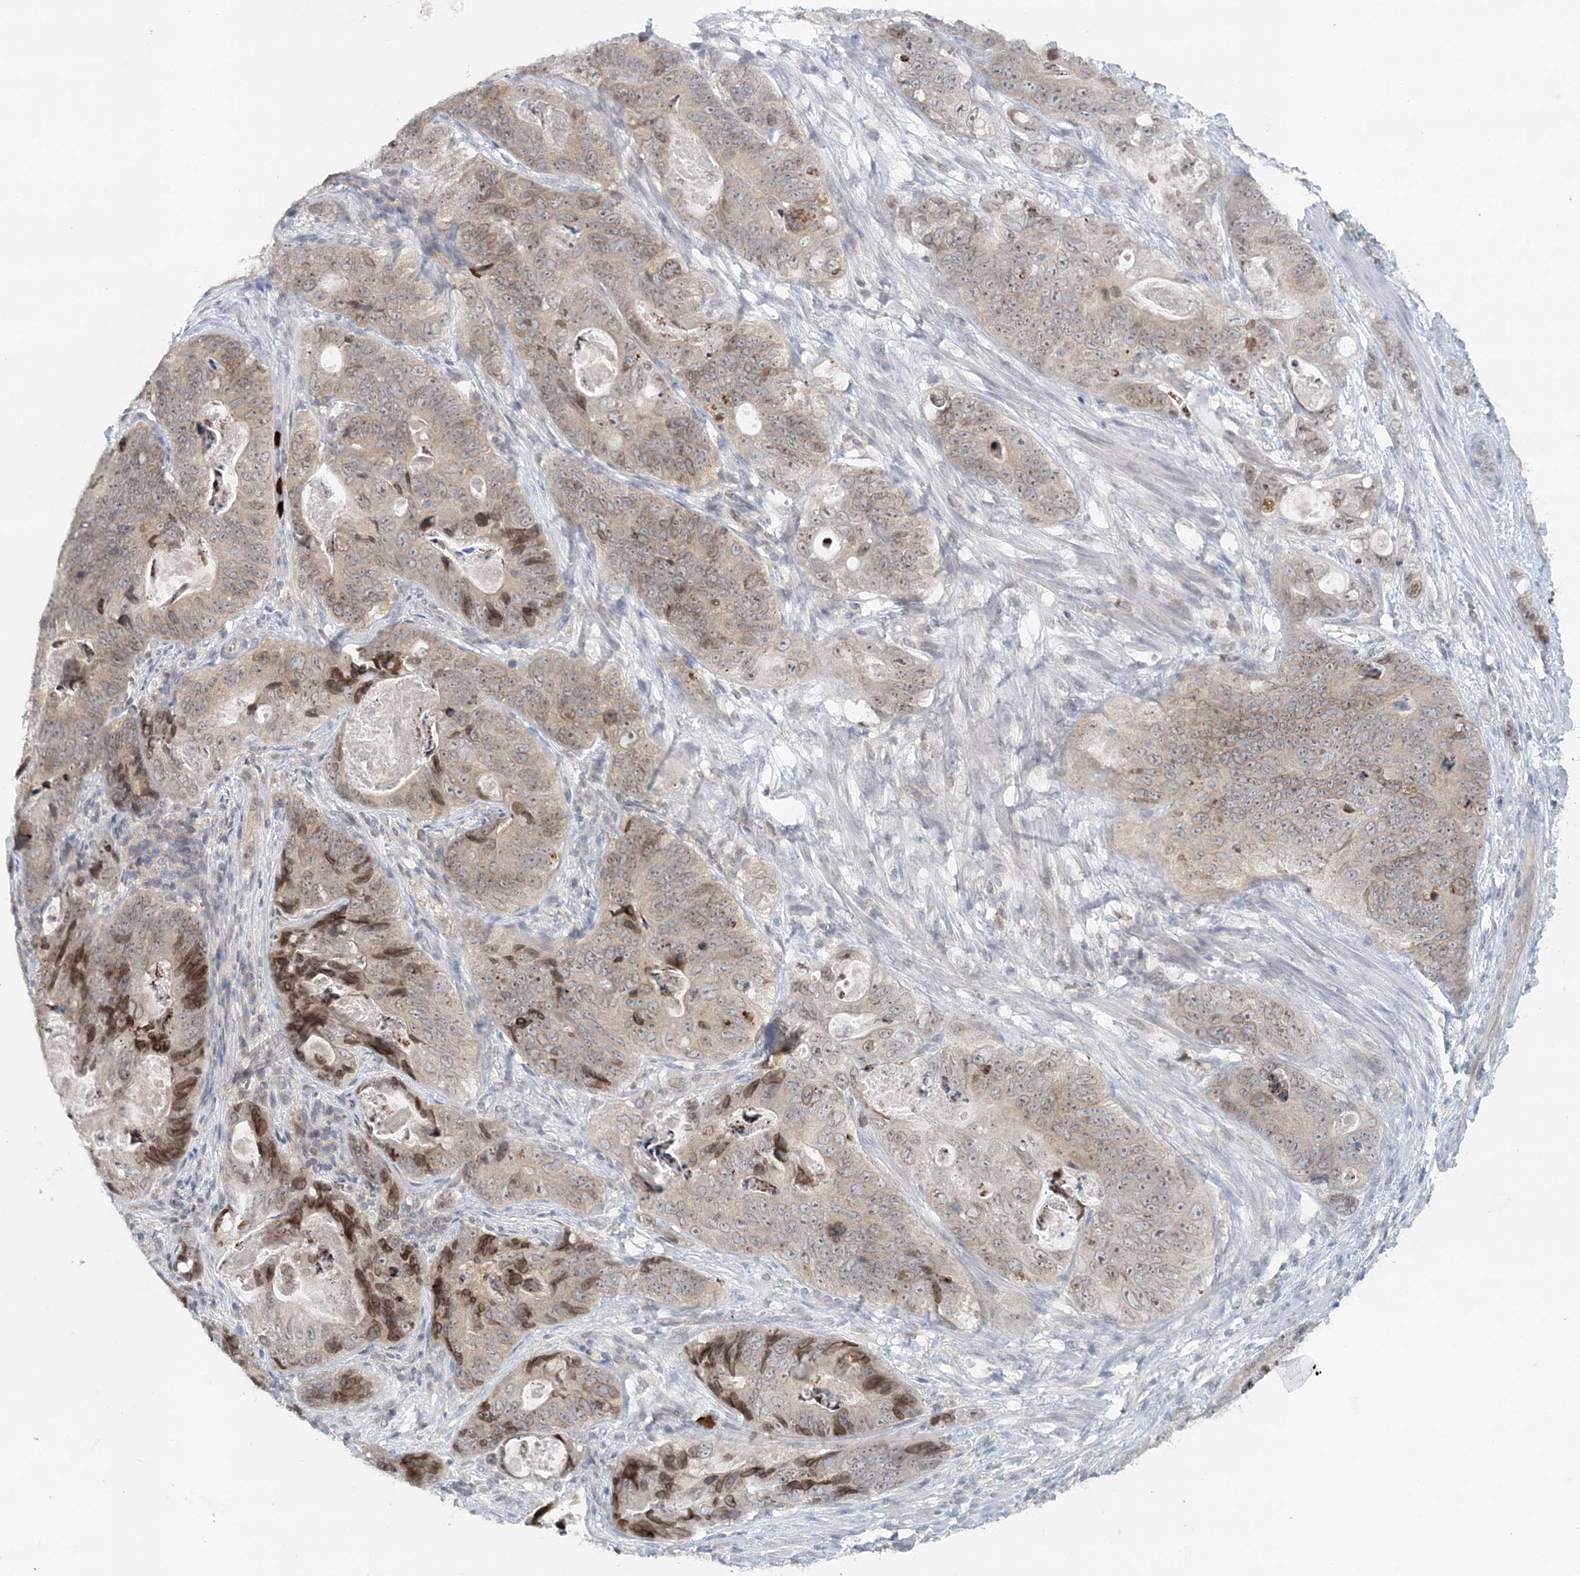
{"staining": {"intensity": "weak", "quantity": "<25%", "location": "cytoplasmic/membranous"}, "tissue": "stomach cancer", "cell_type": "Tumor cells", "image_type": "cancer", "snomed": [{"axis": "morphology", "description": "Normal tissue, NOS"}, {"axis": "morphology", "description": "Adenocarcinoma, NOS"}, {"axis": "topography", "description": "Stomach"}], "caption": "Immunohistochemistry (IHC) photomicrograph of neoplastic tissue: stomach adenocarcinoma stained with DAB (3,3'-diaminobenzidine) exhibits no significant protein expression in tumor cells.", "gene": "NUP54", "patient": {"sex": "female", "age": 89}}